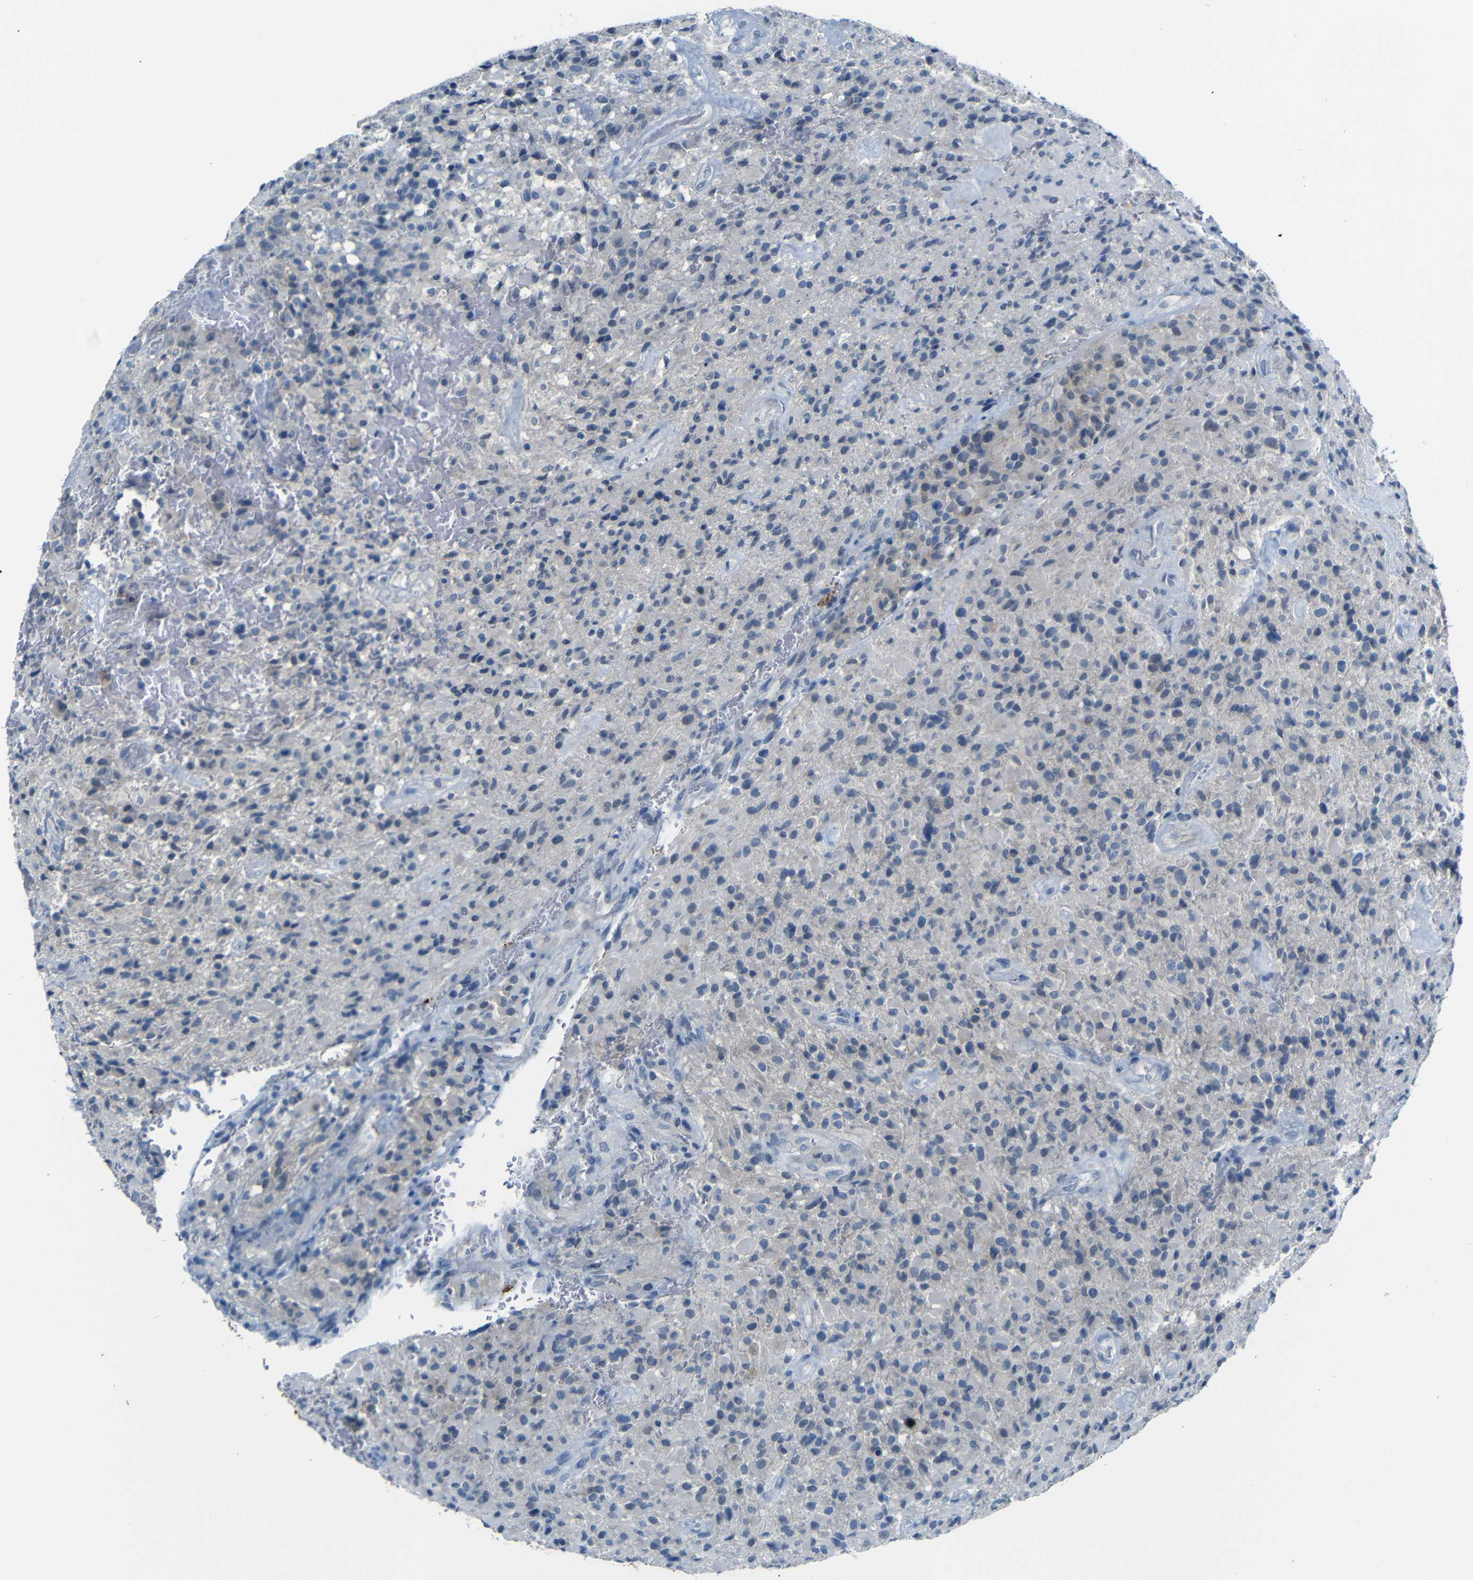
{"staining": {"intensity": "negative", "quantity": "none", "location": "none"}, "tissue": "glioma", "cell_type": "Tumor cells", "image_type": "cancer", "snomed": [{"axis": "morphology", "description": "Glioma, malignant, High grade"}, {"axis": "topography", "description": "Brain"}], "caption": "Immunohistochemistry micrograph of neoplastic tissue: malignant high-grade glioma stained with DAB (3,3'-diaminobenzidine) reveals no significant protein staining in tumor cells. (Brightfield microscopy of DAB IHC at high magnification).", "gene": "ANK3", "patient": {"sex": "male", "age": 71}}